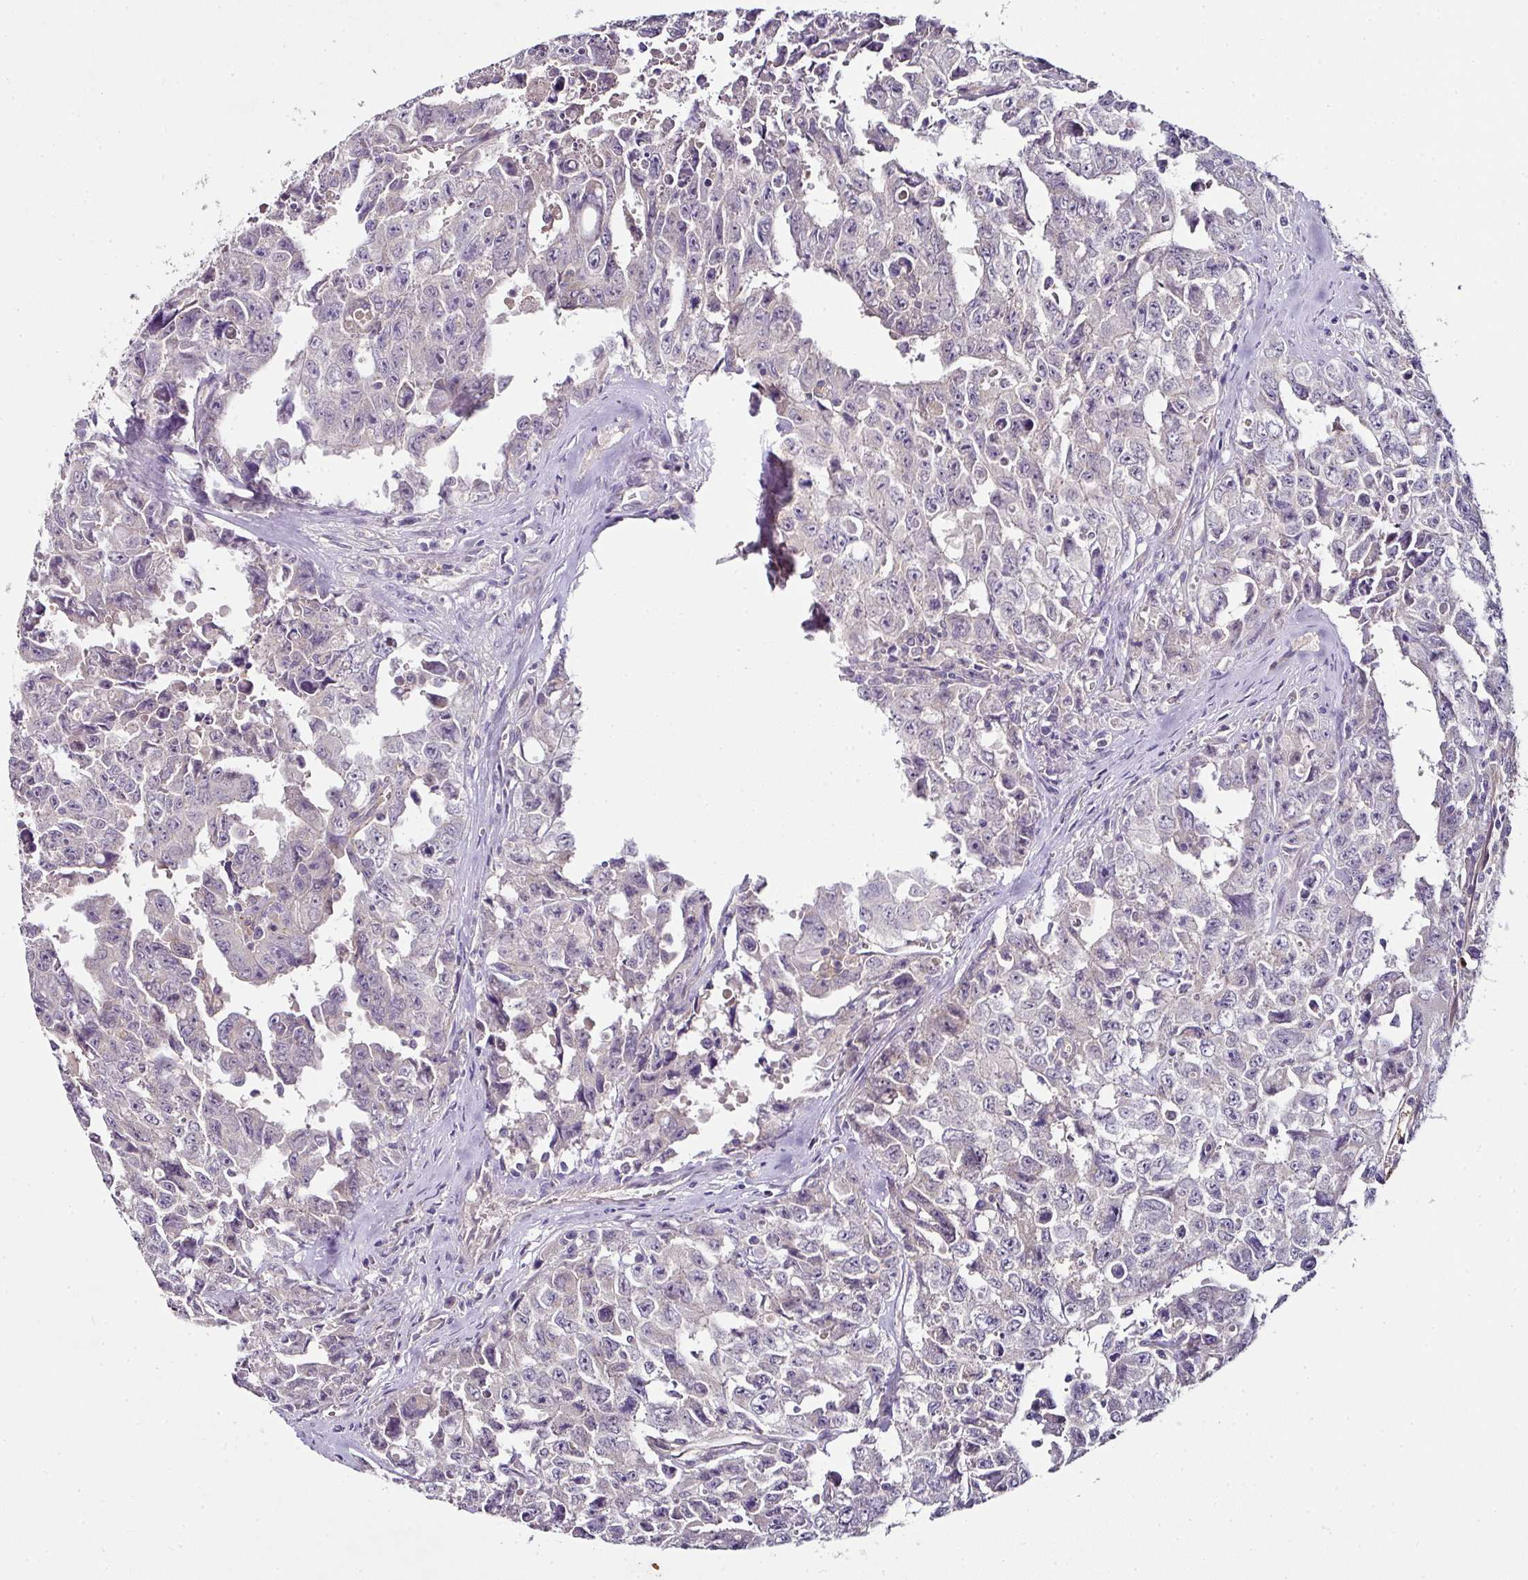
{"staining": {"intensity": "negative", "quantity": "none", "location": "none"}, "tissue": "testis cancer", "cell_type": "Tumor cells", "image_type": "cancer", "snomed": [{"axis": "morphology", "description": "Carcinoma, Embryonal, NOS"}, {"axis": "topography", "description": "Testis"}], "caption": "Immunohistochemistry (IHC) photomicrograph of neoplastic tissue: human testis cancer (embryonal carcinoma) stained with DAB (3,3'-diaminobenzidine) exhibits no significant protein staining in tumor cells.", "gene": "SKIC2", "patient": {"sex": "male", "age": 24}}